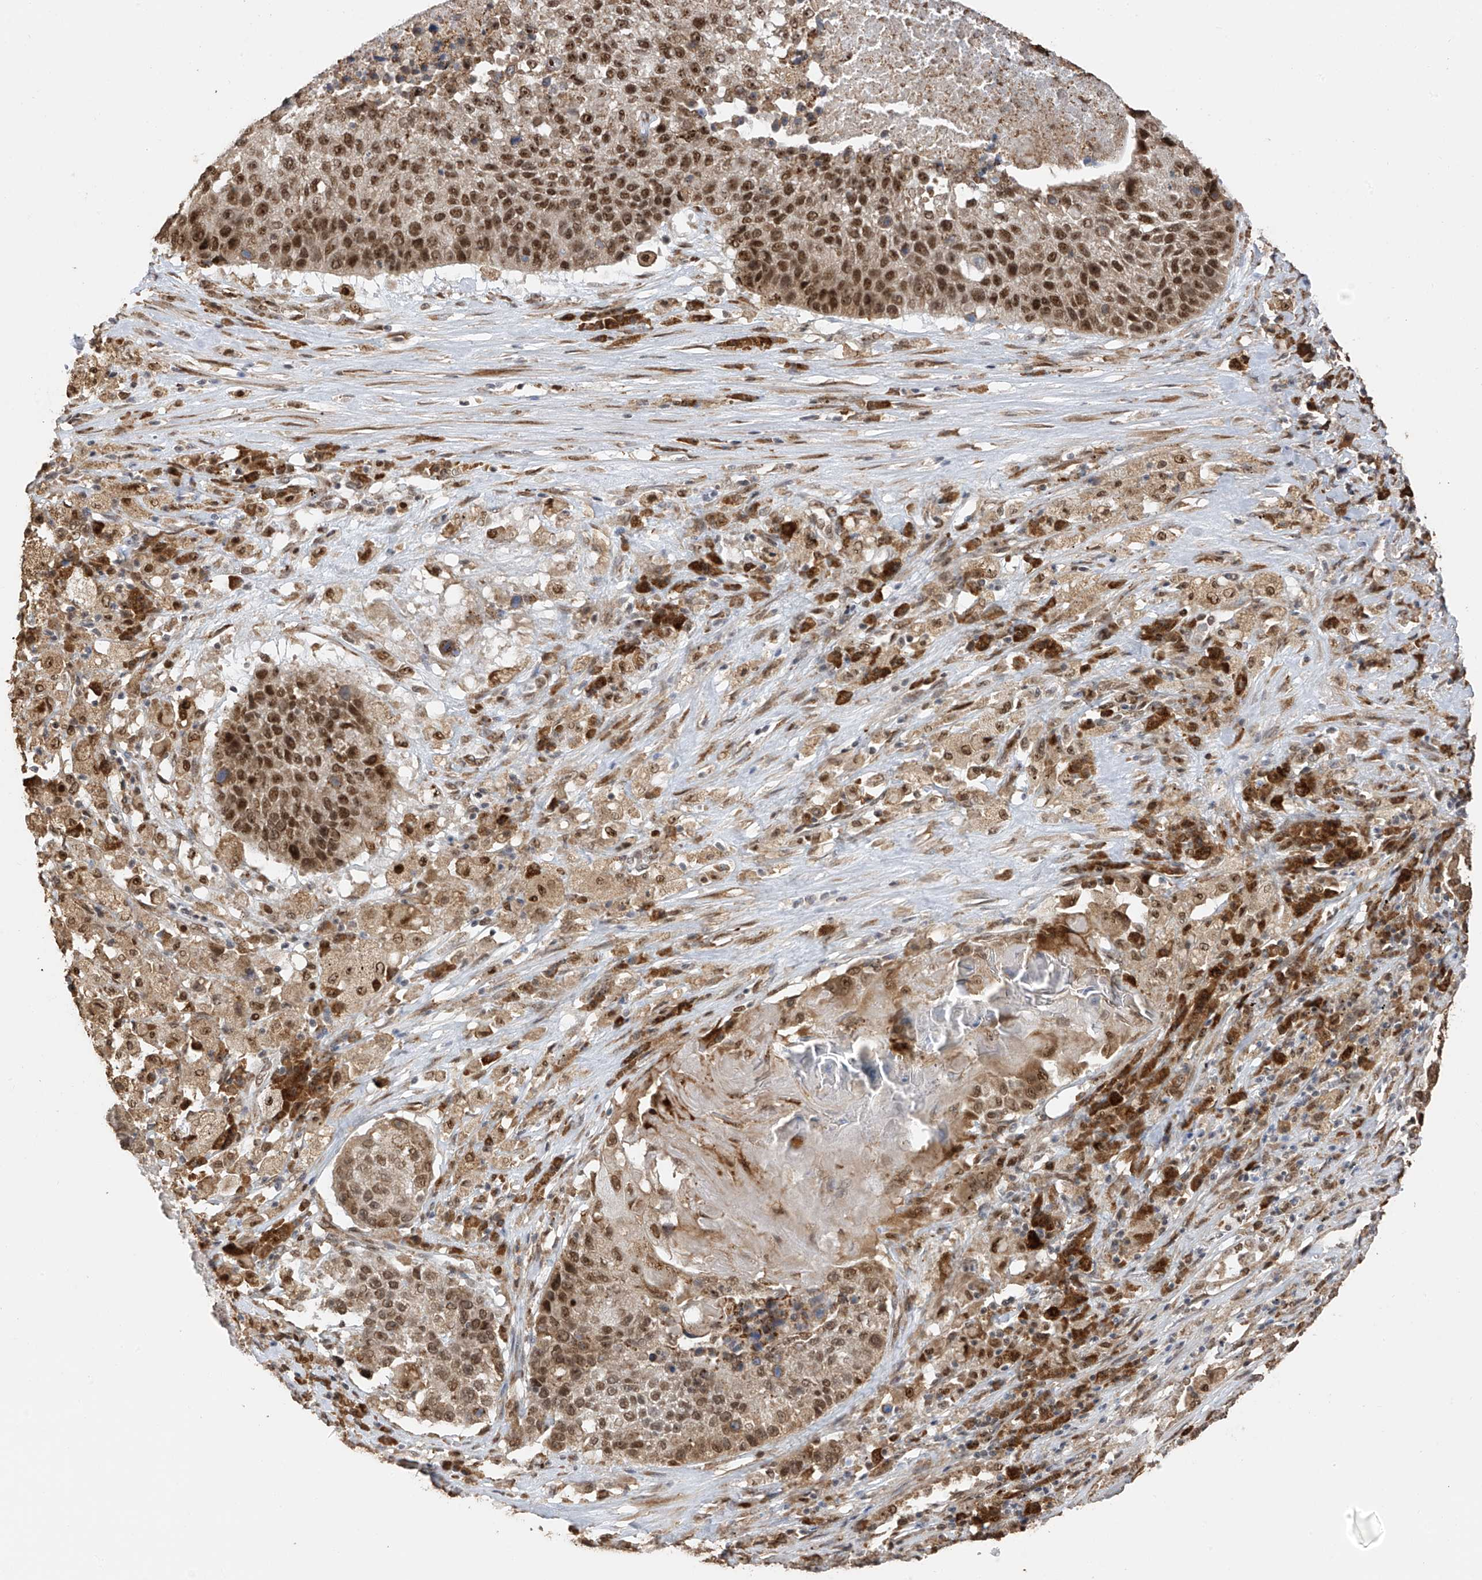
{"staining": {"intensity": "moderate", "quantity": ">75%", "location": "nuclear"}, "tissue": "lung cancer", "cell_type": "Tumor cells", "image_type": "cancer", "snomed": [{"axis": "morphology", "description": "Squamous cell carcinoma, NOS"}, {"axis": "topography", "description": "Lung"}], "caption": "Immunohistochemistry (IHC) micrograph of lung squamous cell carcinoma stained for a protein (brown), which reveals medium levels of moderate nuclear staining in approximately >75% of tumor cells.", "gene": "ERLEC1", "patient": {"sex": "male", "age": 61}}